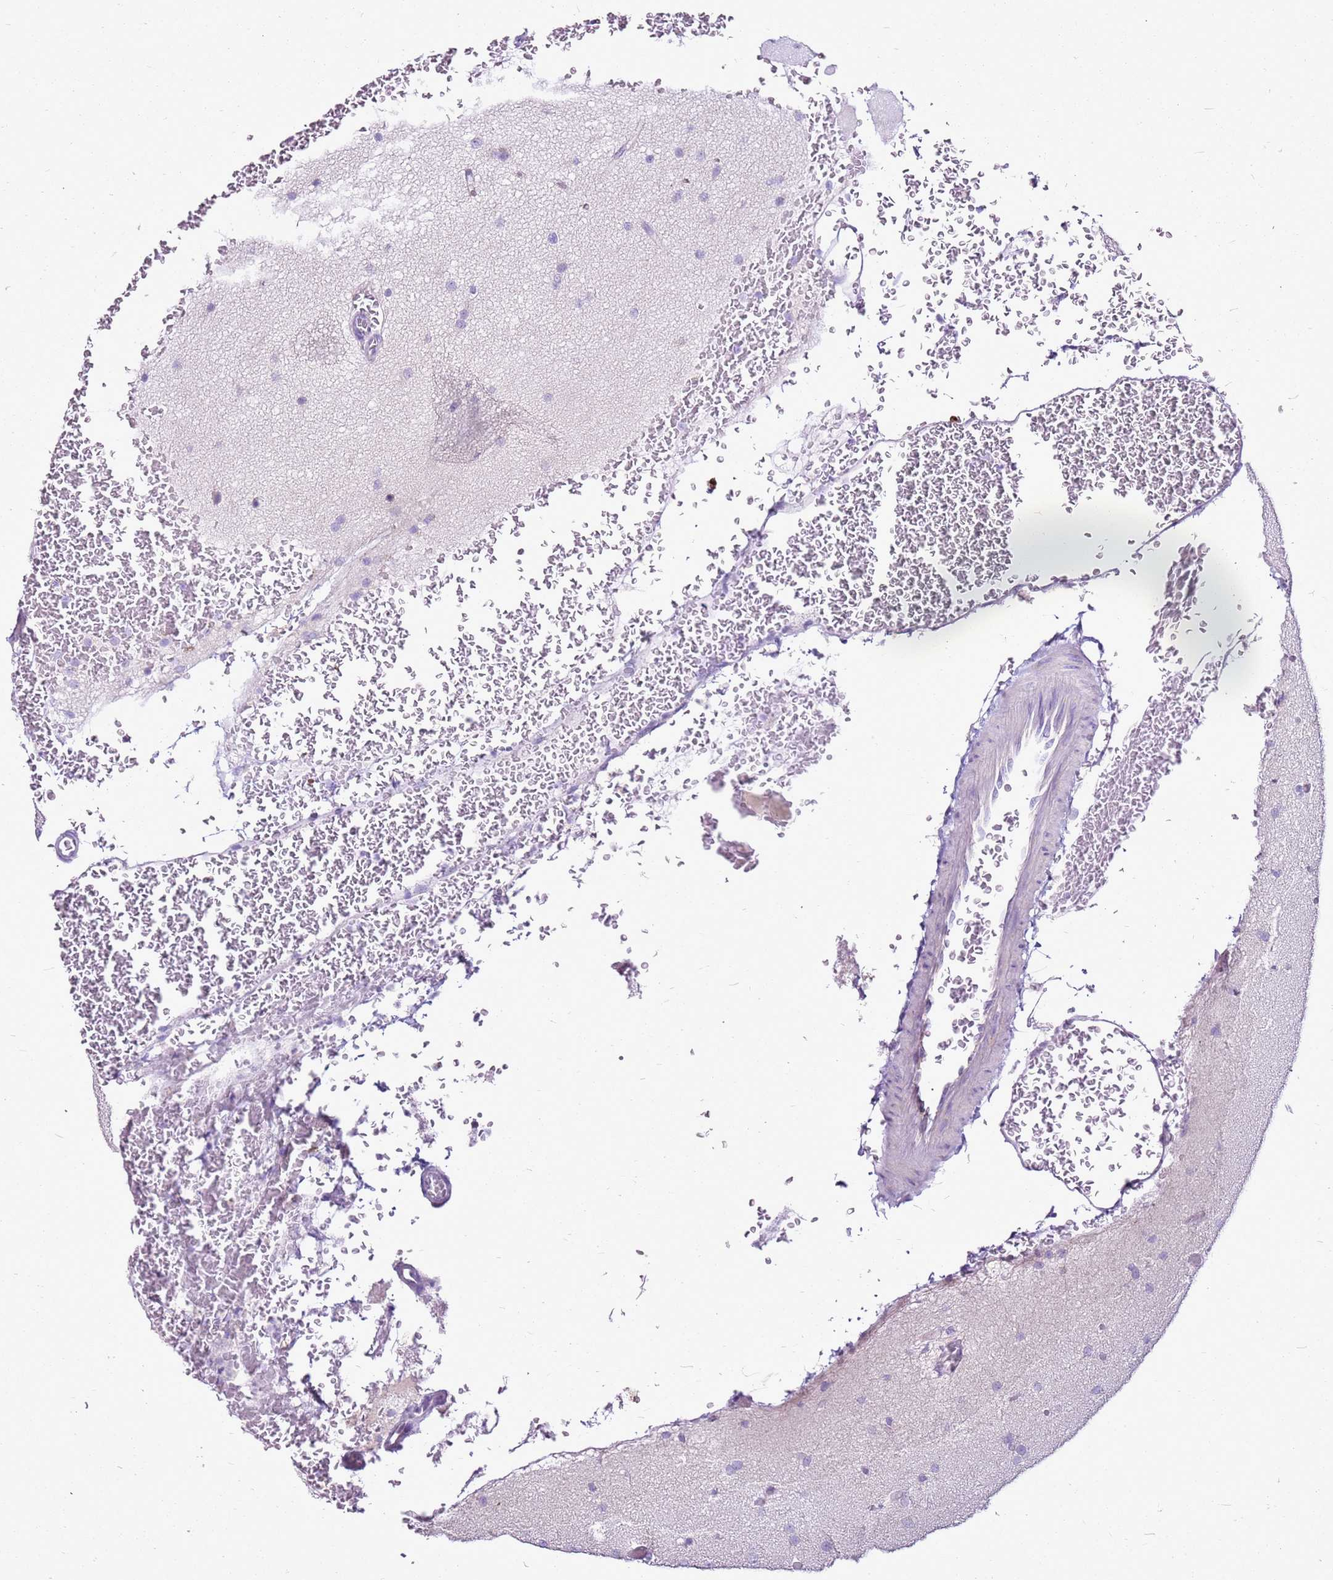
{"staining": {"intensity": "negative", "quantity": "none", "location": "none"}, "tissue": "glioma", "cell_type": "Tumor cells", "image_type": "cancer", "snomed": [{"axis": "morphology", "description": "Glioma, malignant, High grade"}, {"axis": "topography", "description": "Cerebral cortex"}], "caption": "Tumor cells are negative for protein expression in human glioma.", "gene": "MRPL36", "patient": {"sex": "female", "age": 36}}